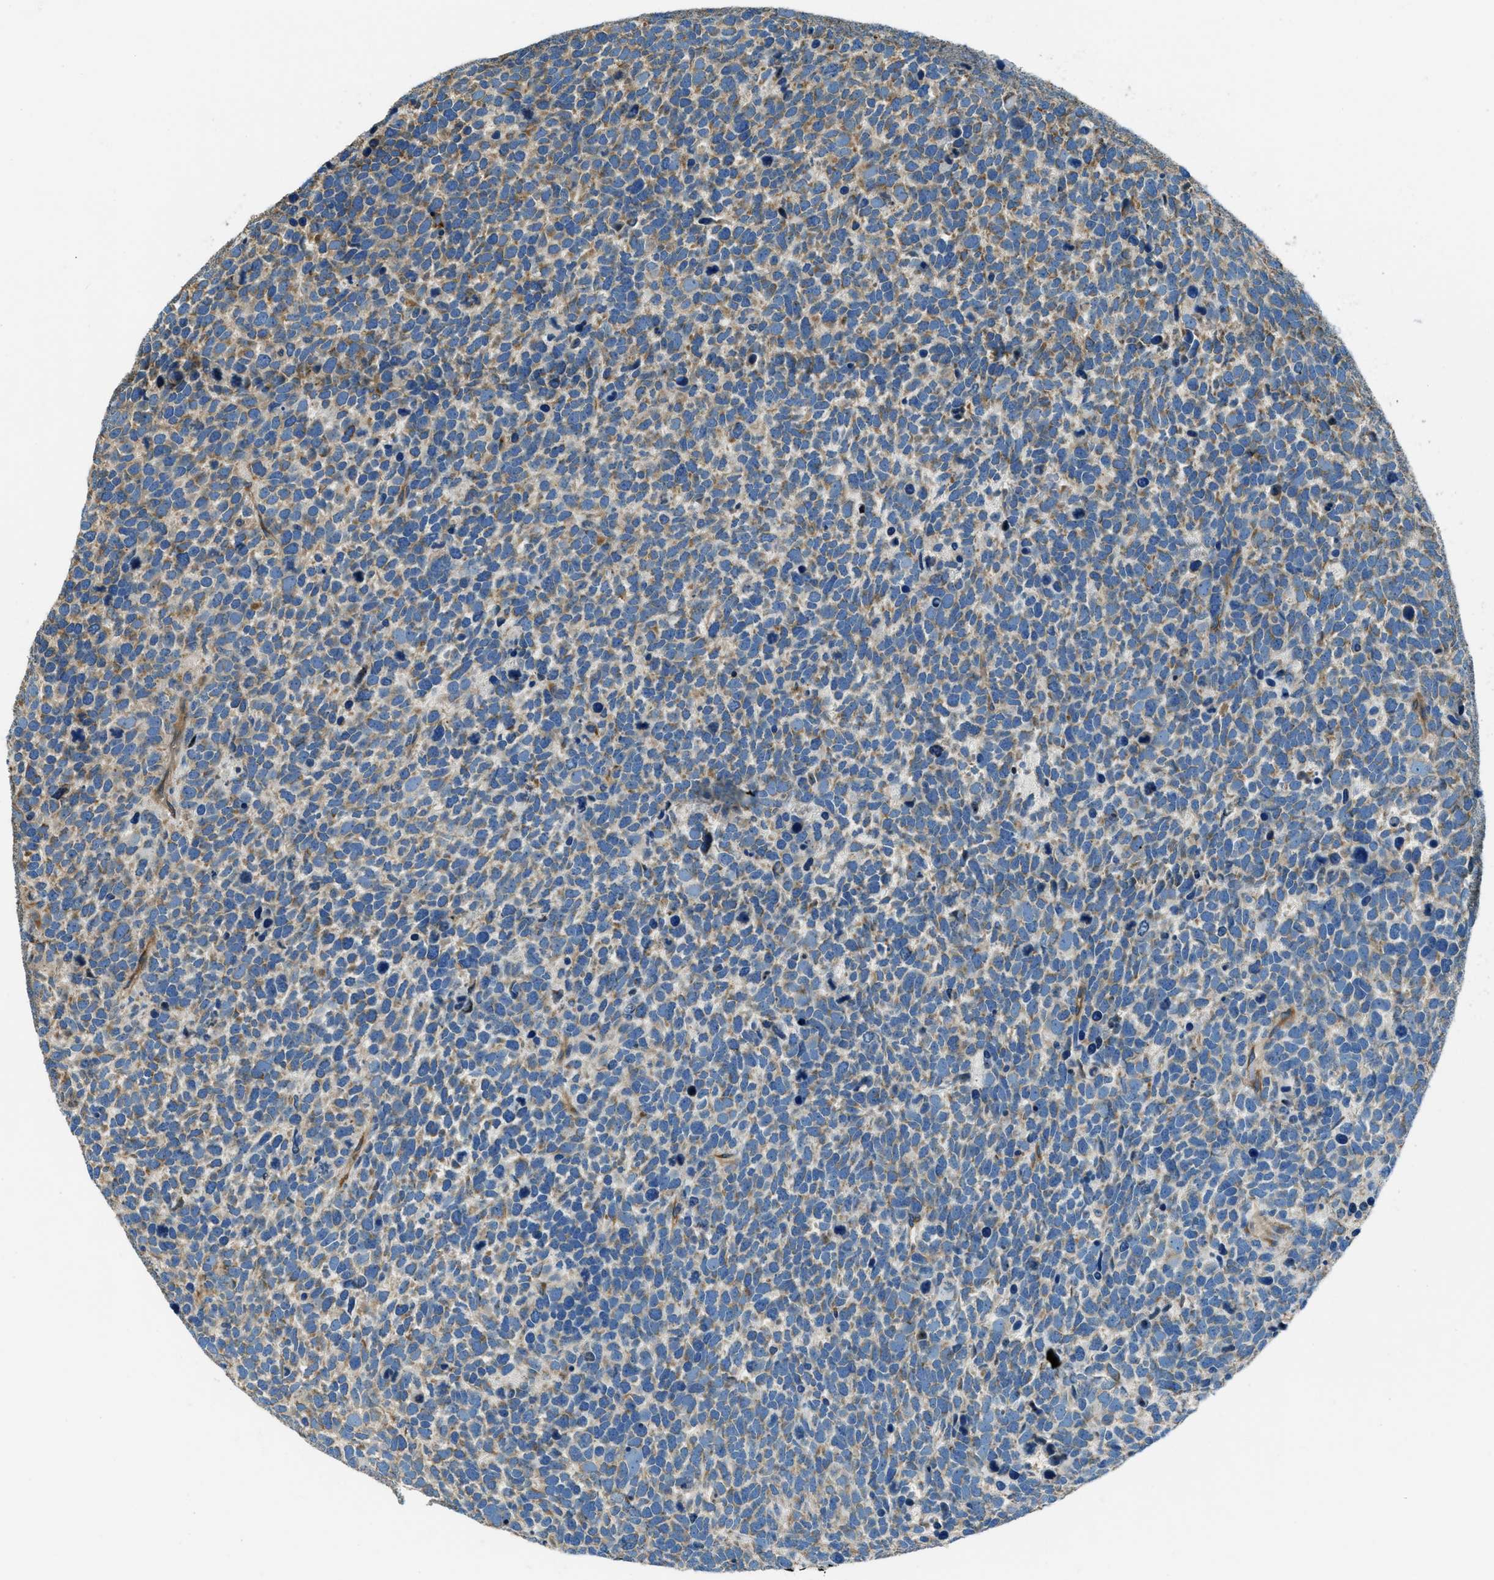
{"staining": {"intensity": "weak", "quantity": "25%-75%", "location": "cytoplasmic/membranous"}, "tissue": "urothelial cancer", "cell_type": "Tumor cells", "image_type": "cancer", "snomed": [{"axis": "morphology", "description": "Urothelial carcinoma, High grade"}, {"axis": "topography", "description": "Urinary bladder"}], "caption": "DAB (3,3'-diaminobenzidine) immunohistochemical staining of urothelial cancer demonstrates weak cytoplasmic/membranous protein expression in about 25%-75% of tumor cells. Immunohistochemistry (ihc) stains the protein of interest in brown and the nuclei are stained blue.", "gene": "GIMAP8", "patient": {"sex": "female", "age": 82}}